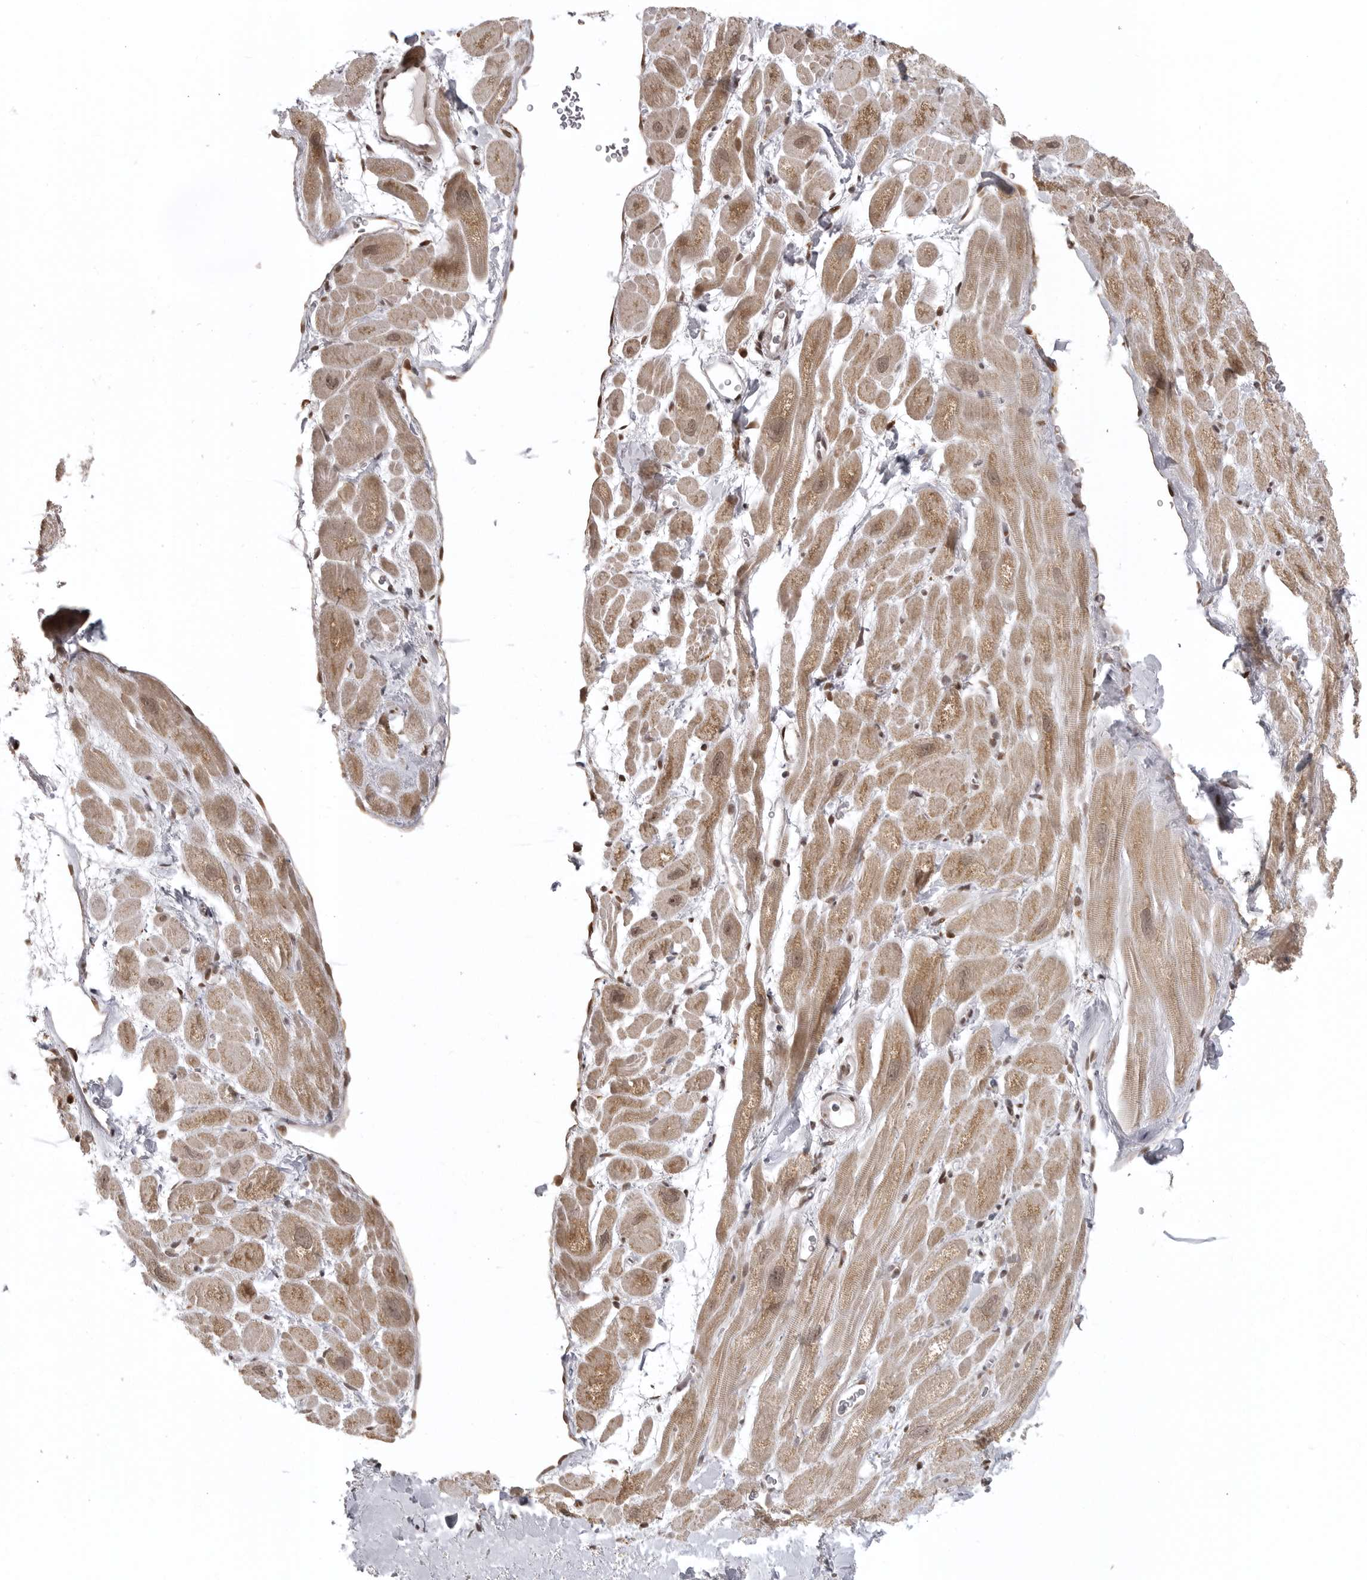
{"staining": {"intensity": "moderate", "quantity": ">75%", "location": "cytoplasmic/membranous,nuclear"}, "tissue": "heart muscle", "cell_type": "Cardiomyocytes", "image_type": "normal", "snomed": [{"axis": "morphology", "description": "Normal tissue, NOS"}, {"axis": "topography", "description": "Heart"}], "caption": "The immunohistochemical stain highlights moderate cytoplasmic/membranous,nuclear positivity in cardiomyocytes of unremarkable heart muscle. Nuclei are stained in blue.", "gene": "ISG20L2", "patient": {"sex": "male", "age": 49}}